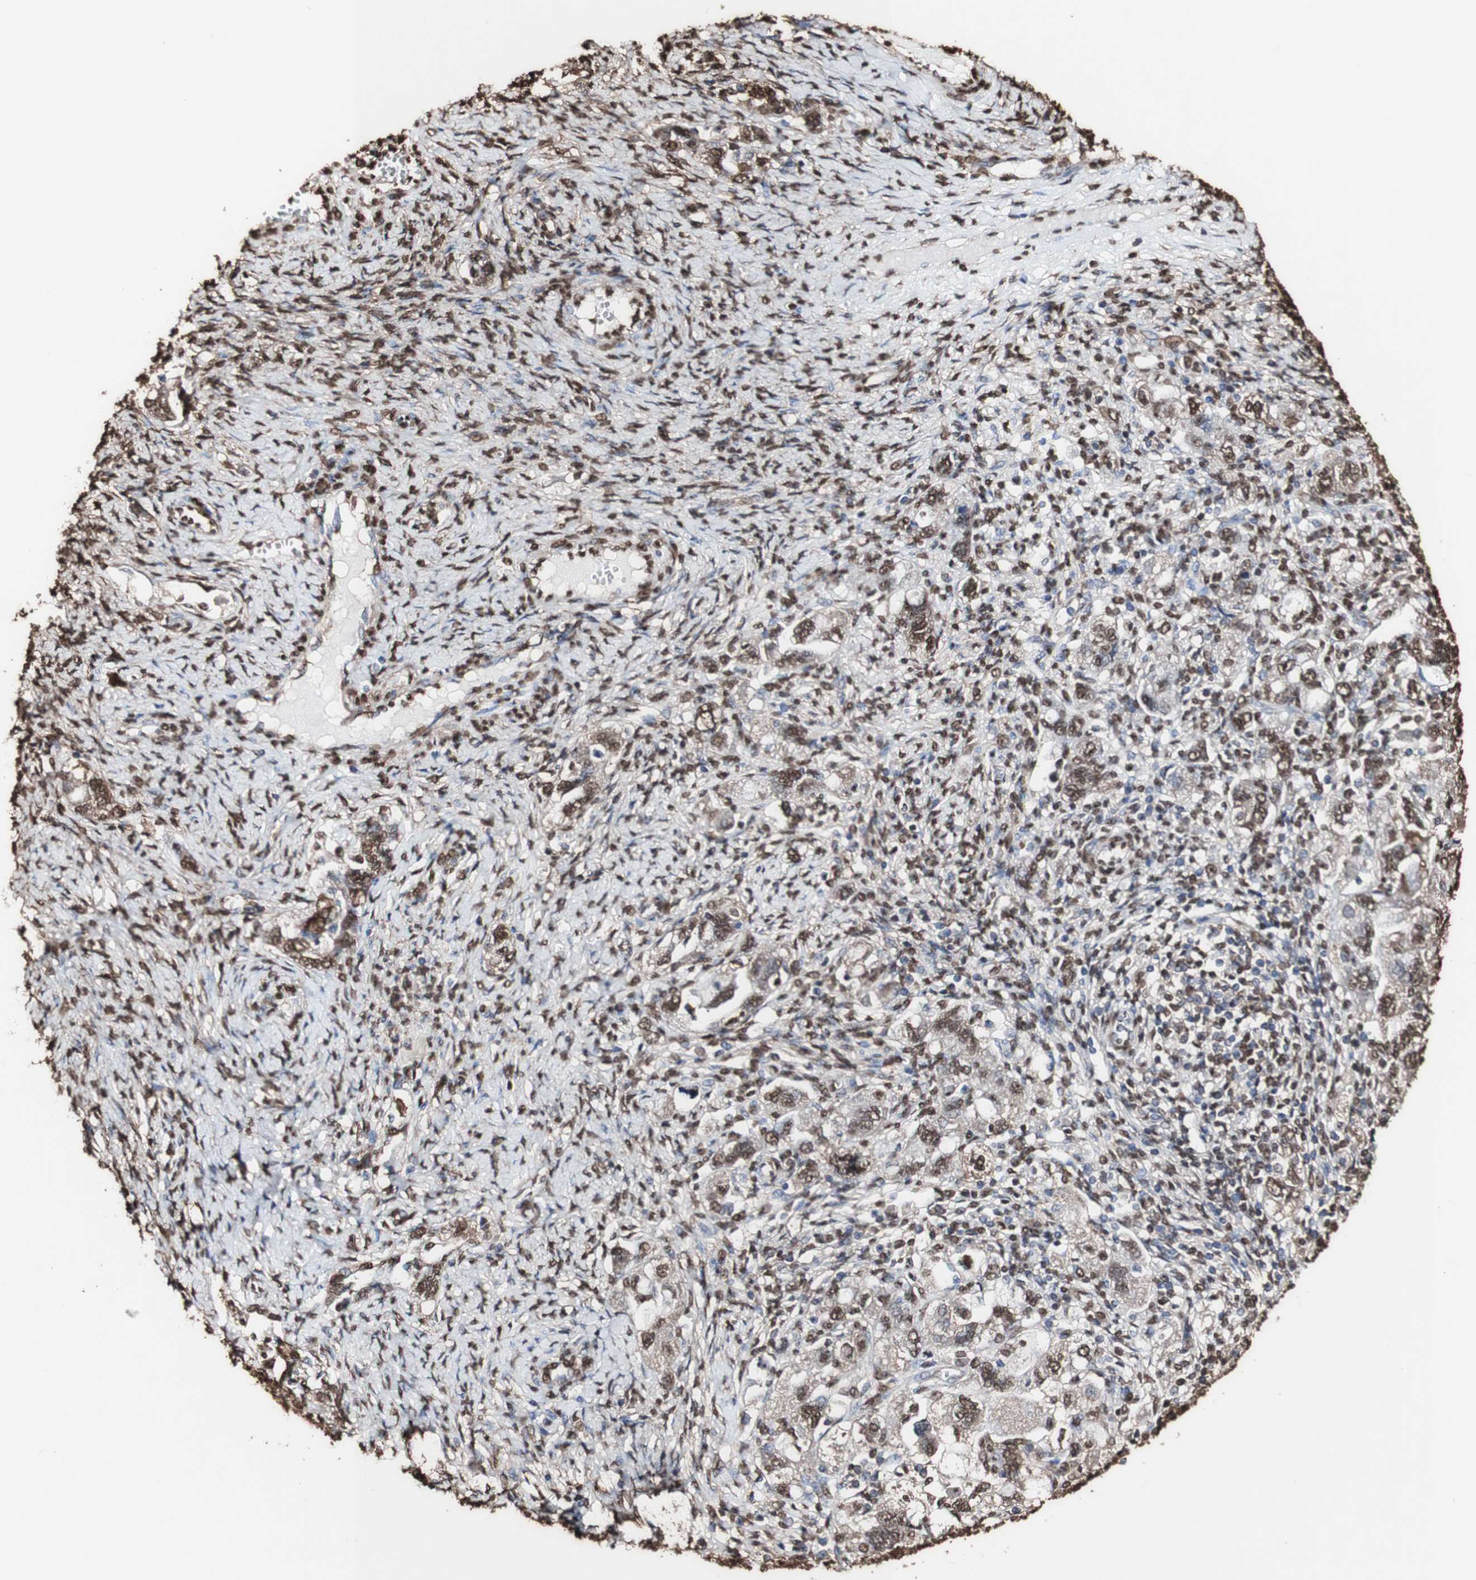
{"staining": {"intensity": "strong", "quantity": ">75%", "location": "cytoplasmic/membranous,nuclear"}, "tissue": "ovarian cancer", "cell_type": "Tumor cells", "image_type": "cancer", "snomed": [{"axis": "morphology", "description": "Carcinoma, NOS"}, {"axis": "morphology", "description": "Cystadenocarcinoma, serous, NOS"}, {"axis": "topography", "description": "Ovary"}], "caption": "Ovarian carcinoma stained with a protein marker reveals strong staining in tumor cells.", "gene": "PIDD1", "patient": {"sex": "female", "age": 69}}